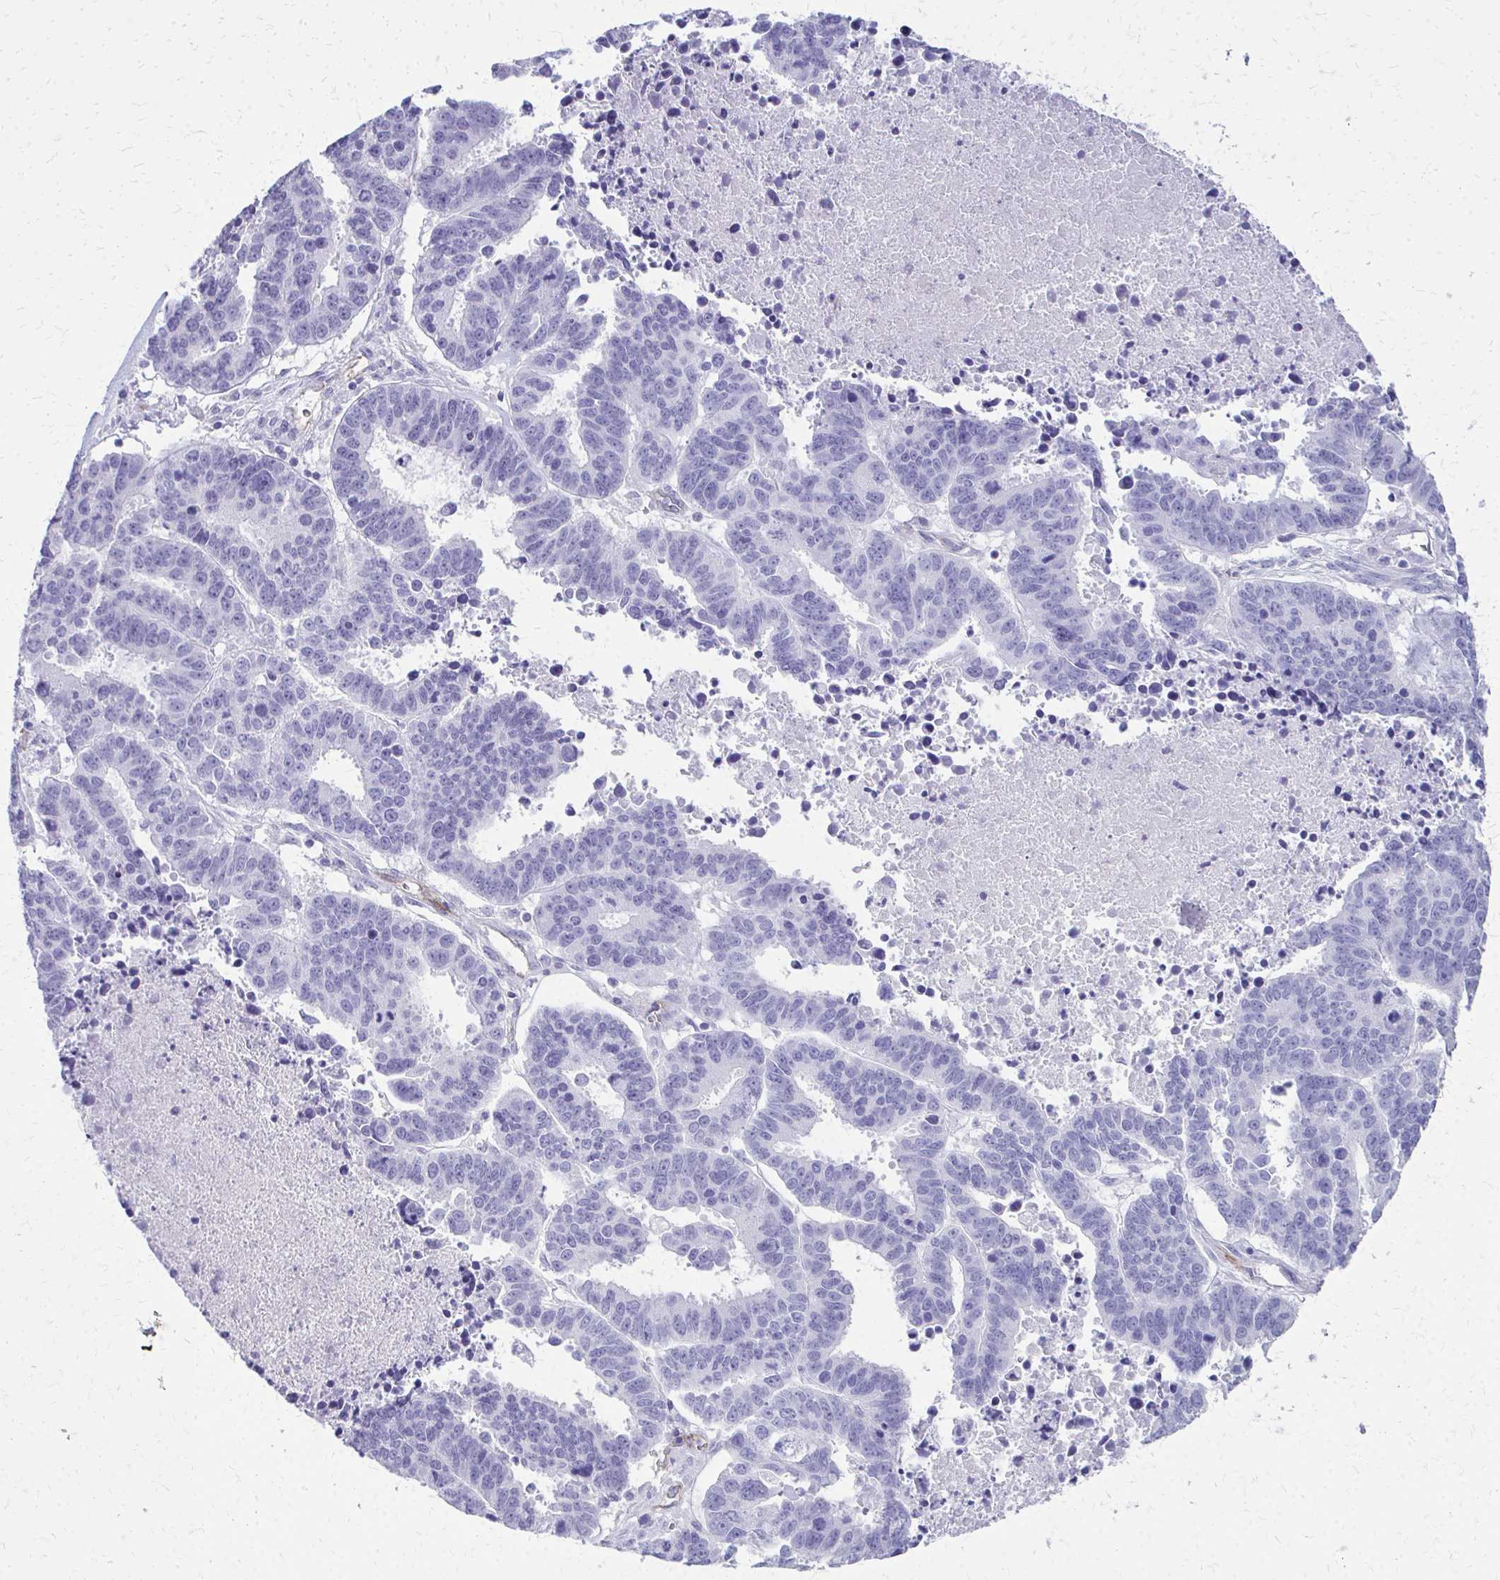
{"staining": {"intensity": "negative", "quantity": "none", "location": "none"}, "tissue": "ovarian cancer", "cell_type": "Tumor cells", "image_type": "cancer", "snomed": [{"axis": "morphology", "description": "Carcinoma, endometroid"}, {"axis": "morphology", "description": "Cystadenocarcinoma, serous, NOS"}, {"axis": "topography", "description": "Ovary"}], "caption": "IHC micrograph of human ovarian cancer stained for a protein (brown), which shows no staining in tumor cells.", "gene": "TPSG1", "patient": {"sex": "female", "age": 45}}